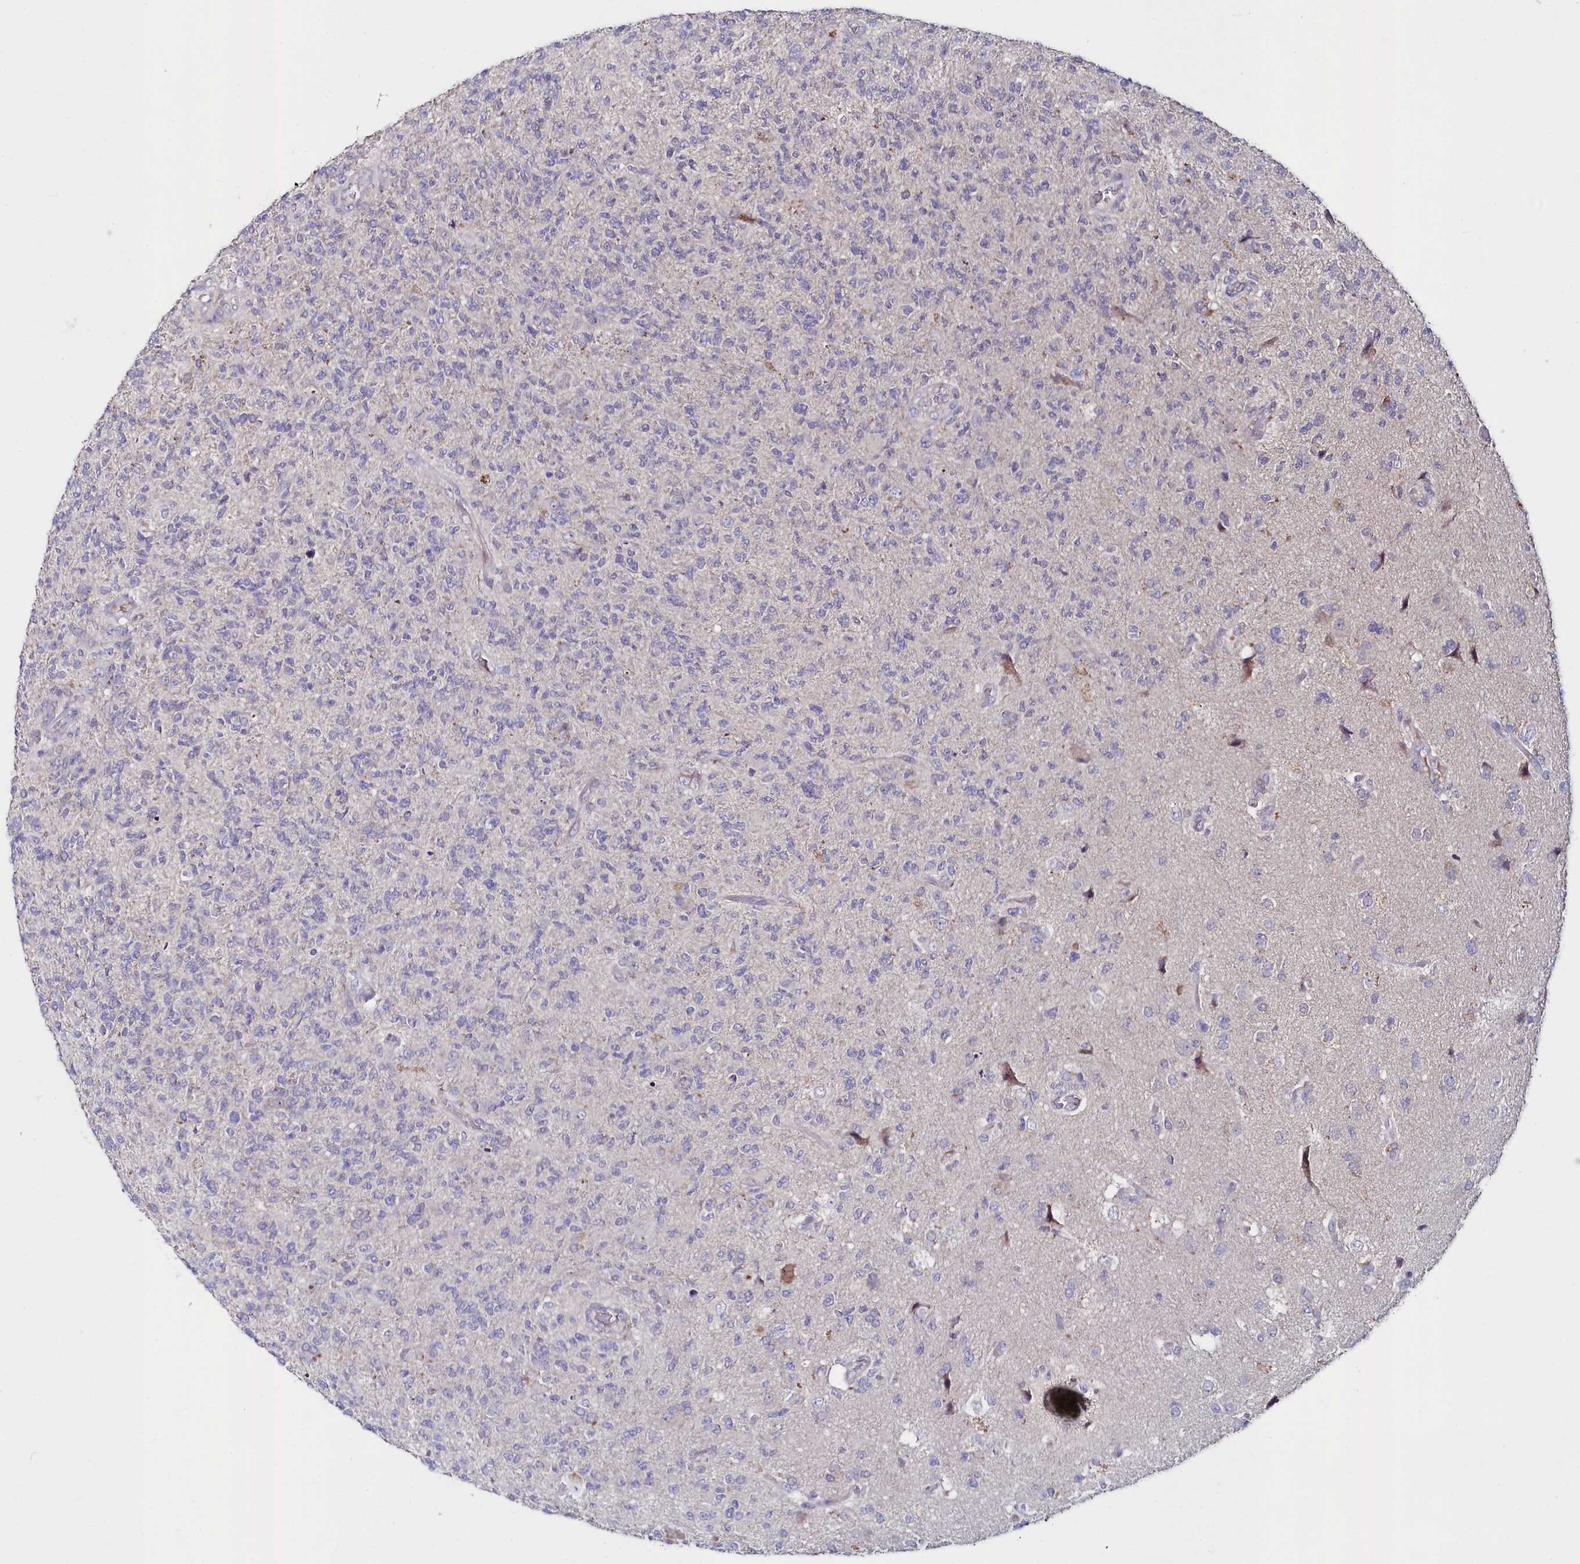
{"staining": {"intensity": "negative", "quantity": "none", "location": "none"}, "tissue": "glioma", "cell_type": "Tumor cells", "image_type": "cancer", "snomed": [{"axis": "morphology", "description": "Glioma, malignant, High grade"}, {"axis": "topography", "description": "Brain"}], "caption": "The micrograph reveals no significant expression in tumor cells of malignant glioma (high-grade). (DAB immunohistochemistry (IHC), high magnification).", "gene": "AMBRA1", "patient": {"sex": "male", "age": 56}}